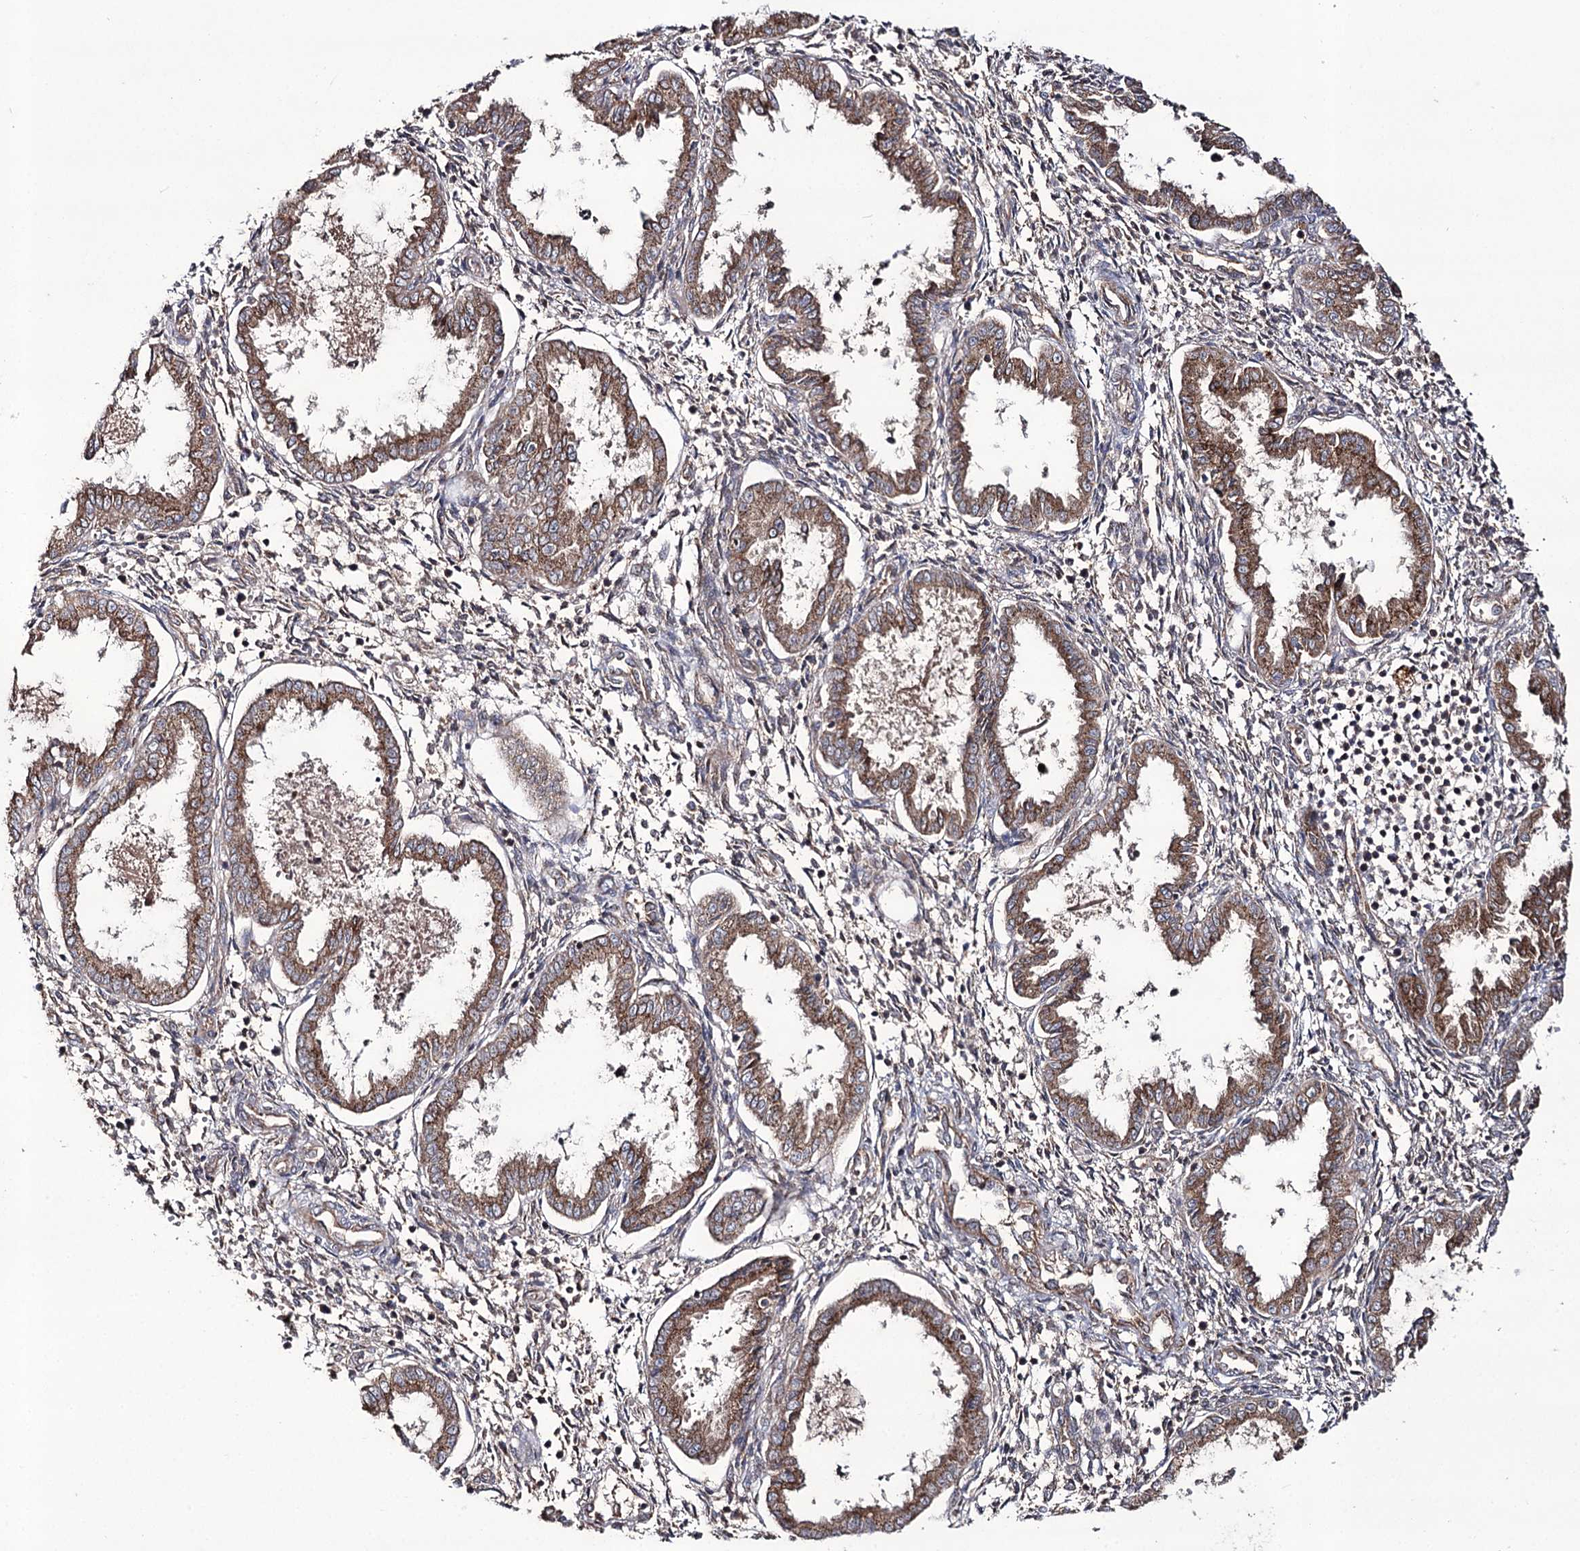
{"staining": {"intensity": "moderate", "quantity": "<25%", "location": "cytoplasmic/membranous"}, "tissue": "endometrium", "cell_type": "Cells in endometrial stroma", "image_type": "normal", "snomed": [{"axis": "morphology", "description": "Normal tissue, NOS"}, {"axis": "topography", "description": "Endometrium"}], "caption": "This histopathology image reveals immunohistochemistry (IHC) staining of unremarkable endometrium, with low moderate cytoplasmic/membranous positivity in about <25% of cells in endometrial stroma.", "gene": "REXO2", "patient": {"sex": "female", "age": 33}}